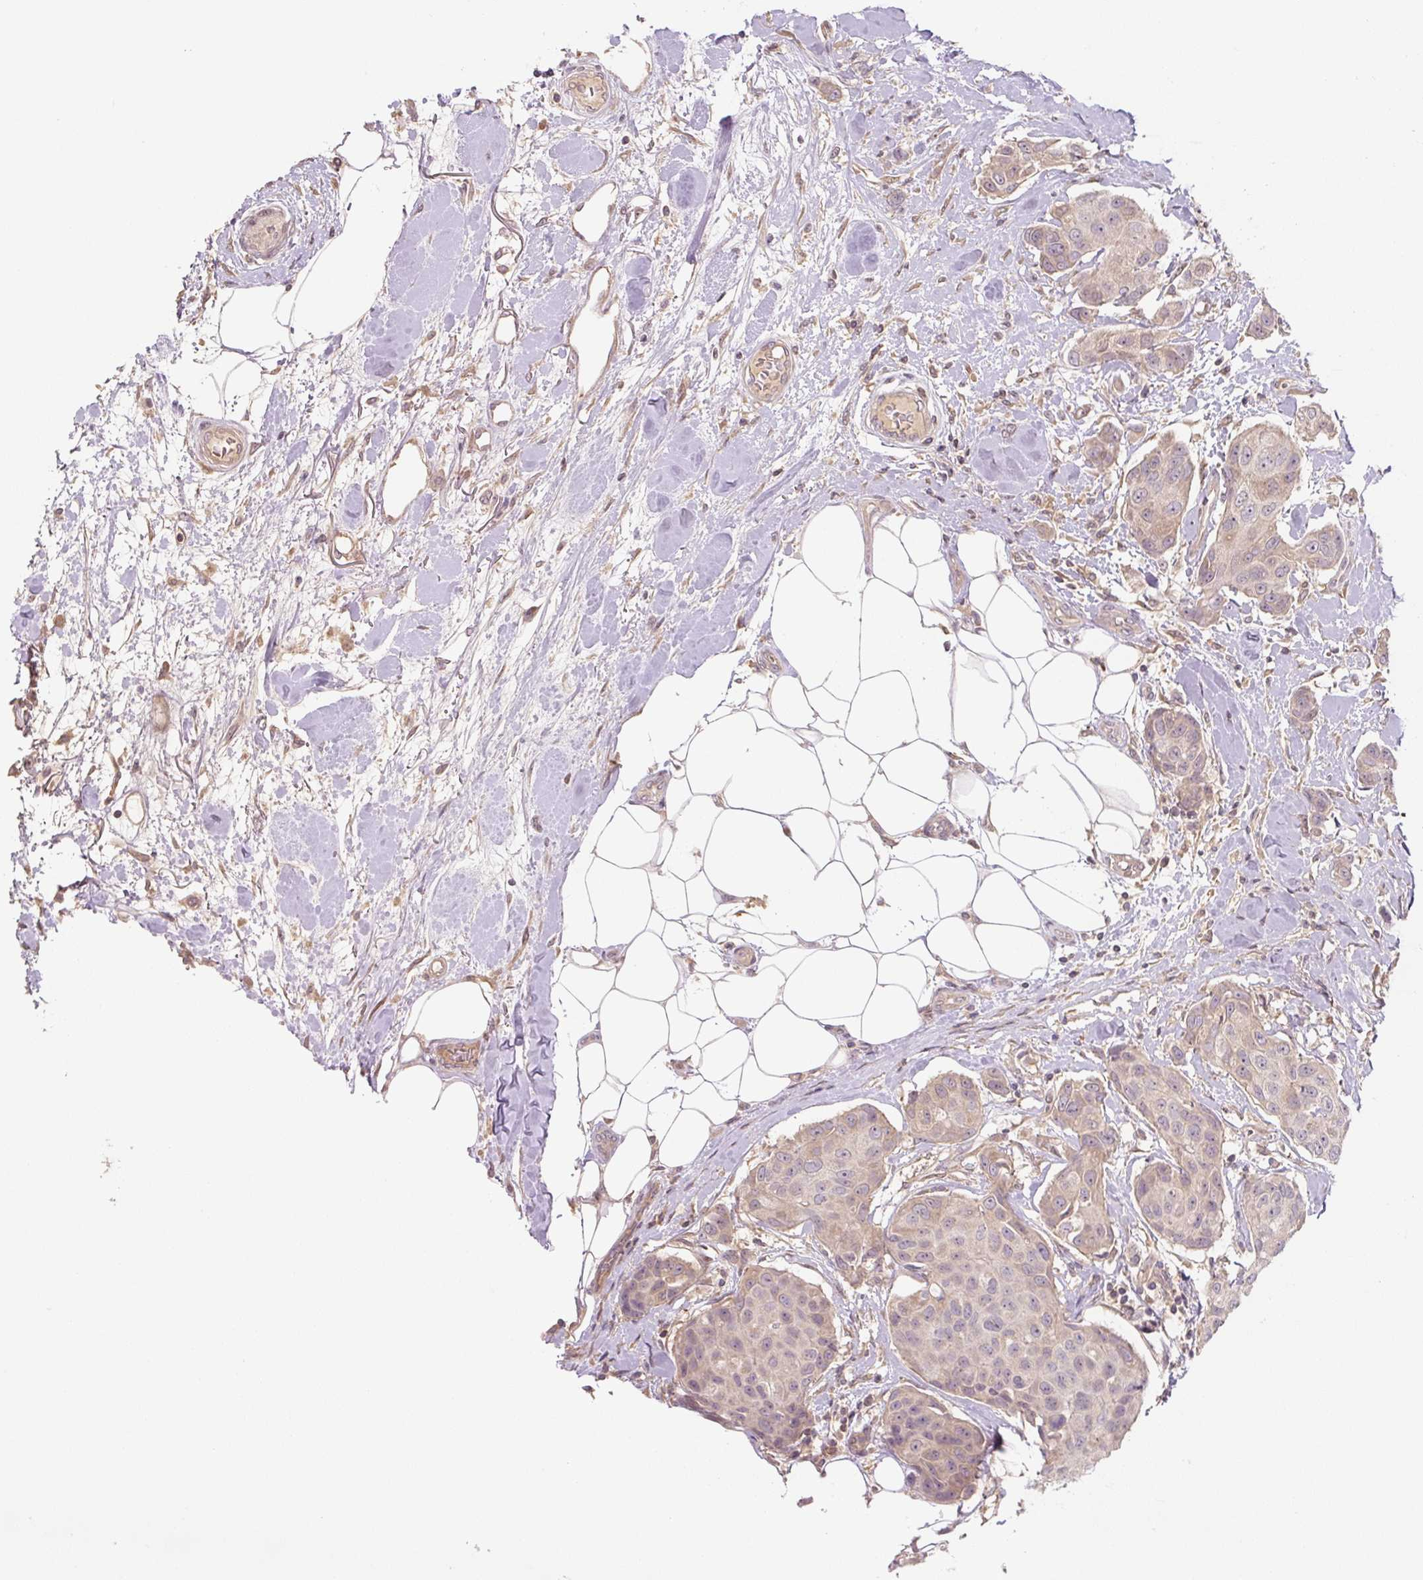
{"staining": {"intensity": "weak", "quantity": "<25%", "location": "cytoplasmic/membranous"}, "tissue": "breast cancer", "cell_type": "Tumor cells", "image_type": "cancer", "snomed": [{"axis": "morphology", "description": "Duct carcinoma"}, {"axis": "topography", "description": "Breast"}, {"axis": "topography", "description": "Lymph node"}], "caption": "Tumor cells show no significant positivity in breast cancer (invasive ductal carcinoma).", "gene": "C2orf73", "patient": {"sex": "female", "age": 80}}